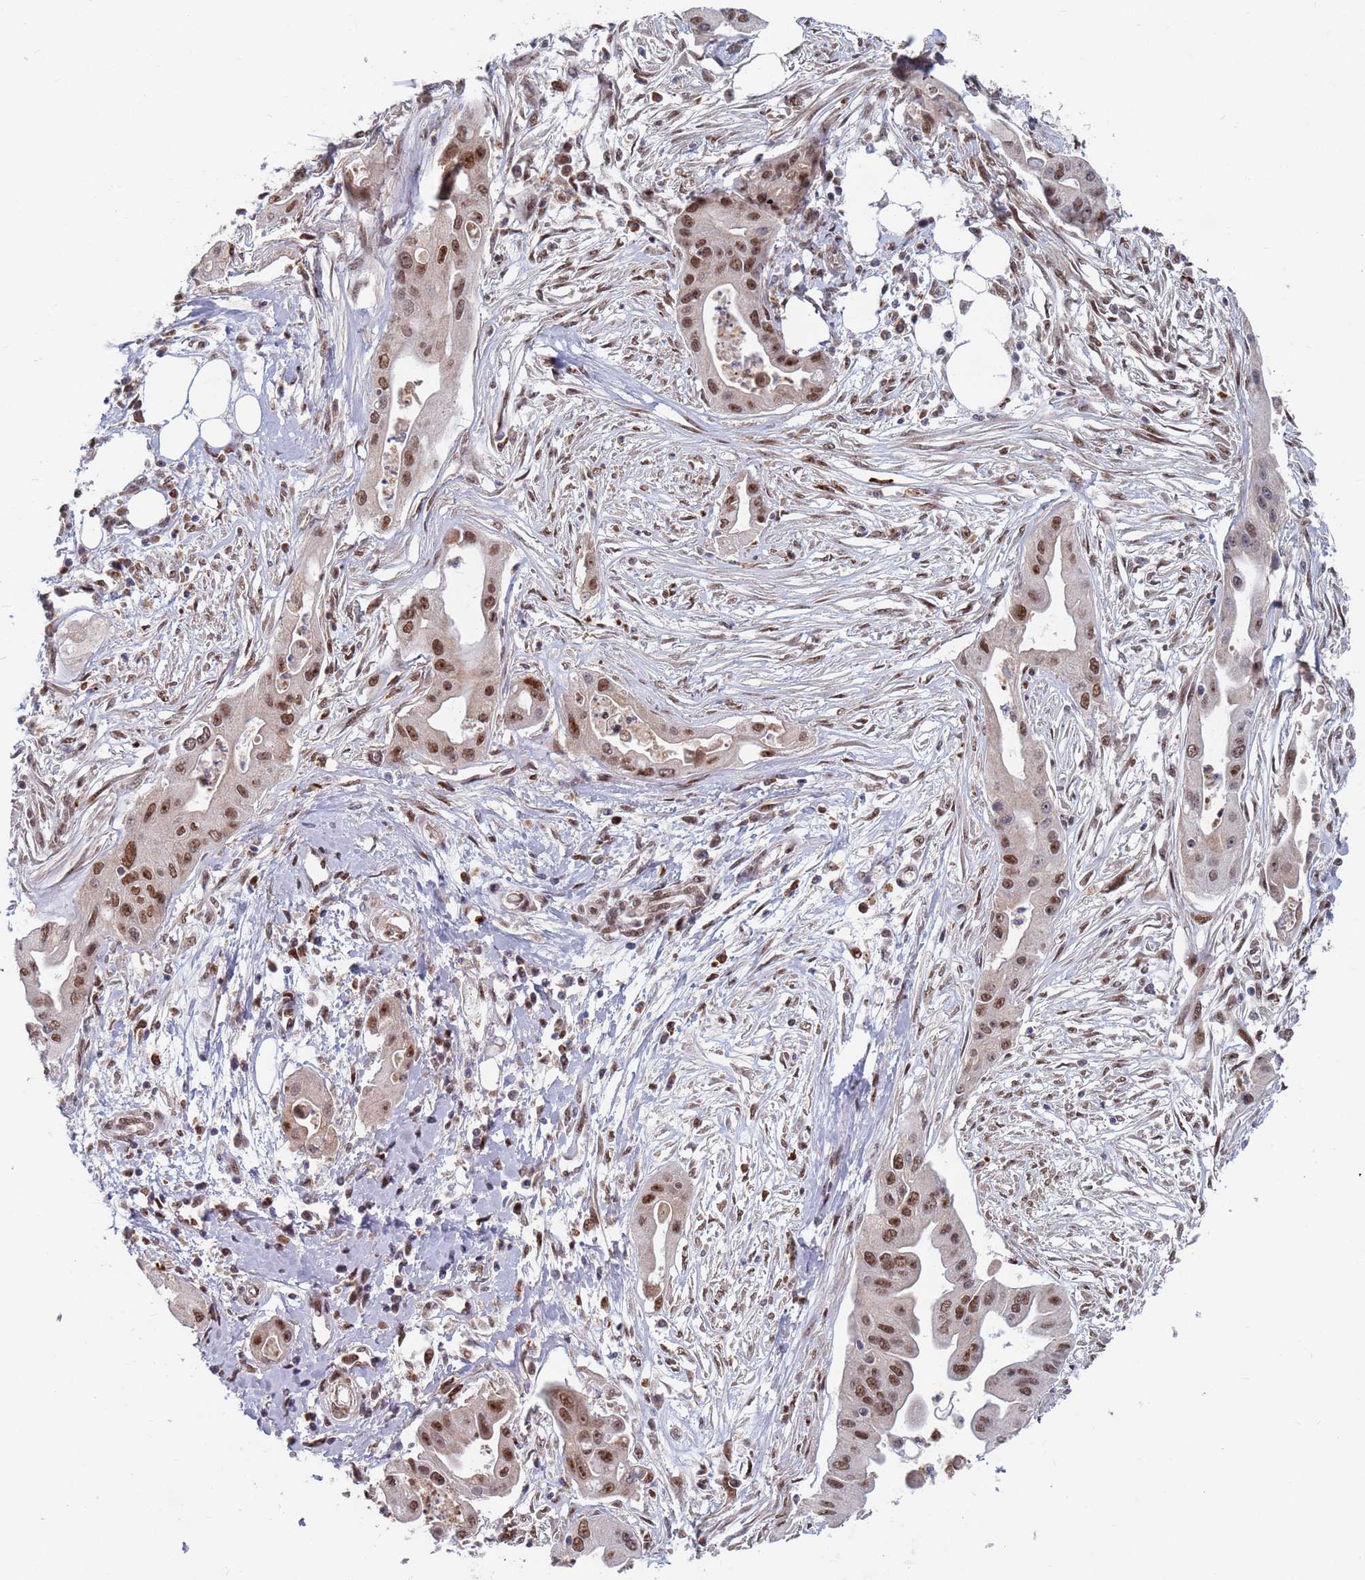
{"staining": {"intensity": "moderate", "quantity": ">75%", "location": "nuclear"}, "tissue": "ovarian cancer", "cell_type": "Tumor cells", "image_type": "cancer", "snomed": [{"axis": "morphology", "description": "Cystadenocarcinoma, mucinous, NOS"}, {"axis": "topography", "description": "Ovary"}], "caption": "A high-resolution histopathology image shows immunohistochemistry staining of ovarian cancer (mucinous cystadenocarcinoma), which demonstrates moderate nuclear positivity in approximately >75% of tumor cells.", "gene": "RPP25", "patient": {"sex": "female", "age": 70}}